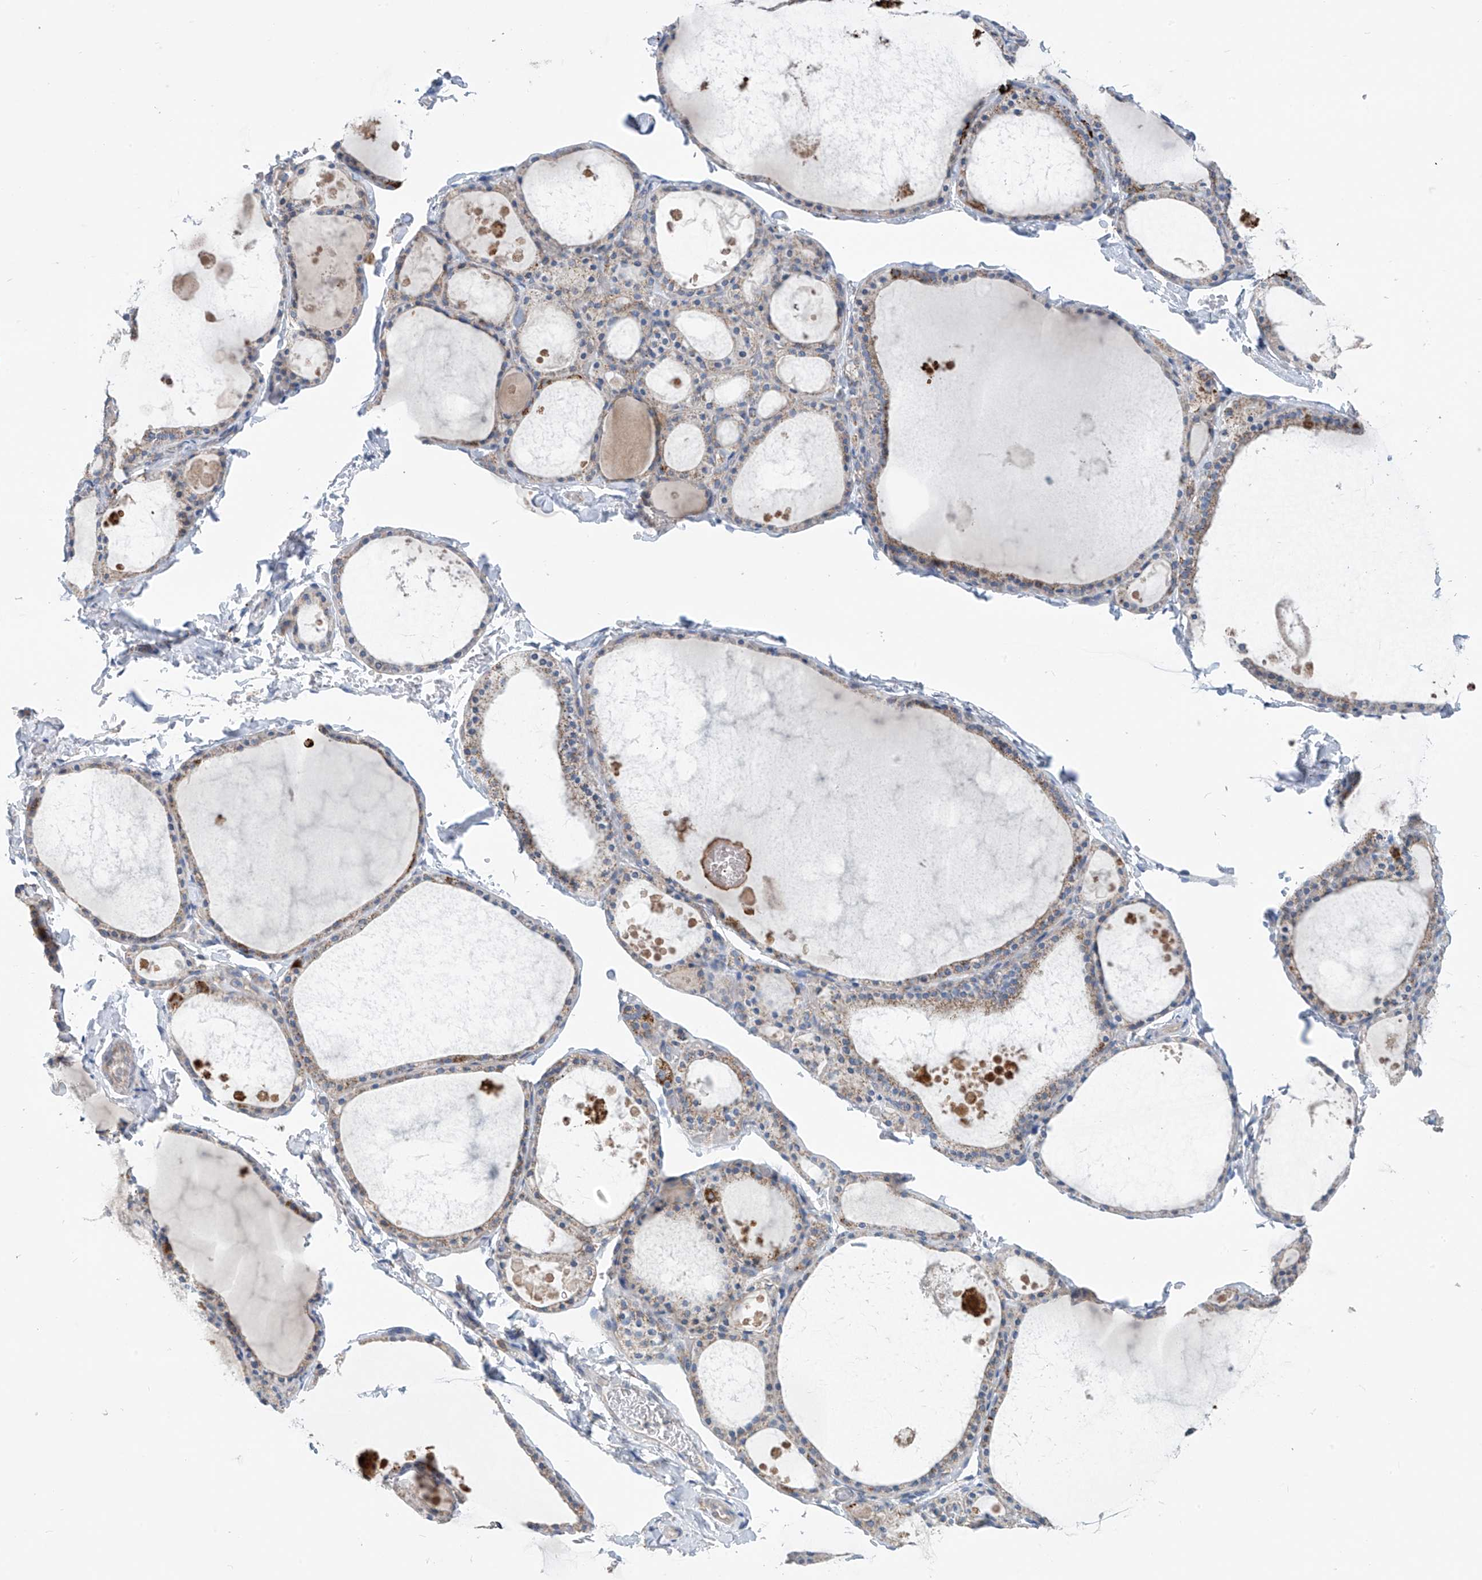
{"staining": {"intensity": "moderate", "quantity": "<25%", "location": "cytoplasmic/membranous"}, "tissue": "thyroid gland", "cell_type": "Glandular cells", "image_type": "normal", "snomed": [{"axis": "morphology", "description": "Normal tissue, NOS"}, {"axis": "topography", "description": "Thyroid gland"}], "caption": "A brown stain highlights moderate cytoplasmic/membranous positivity of a protein in glandular cells of normal thyroid gland. Immunohistochemistry stains the protein in brown and the nuclei are stained blue.", "gene": "SYN3", "patient": {"sex": "male", "age": 56}}